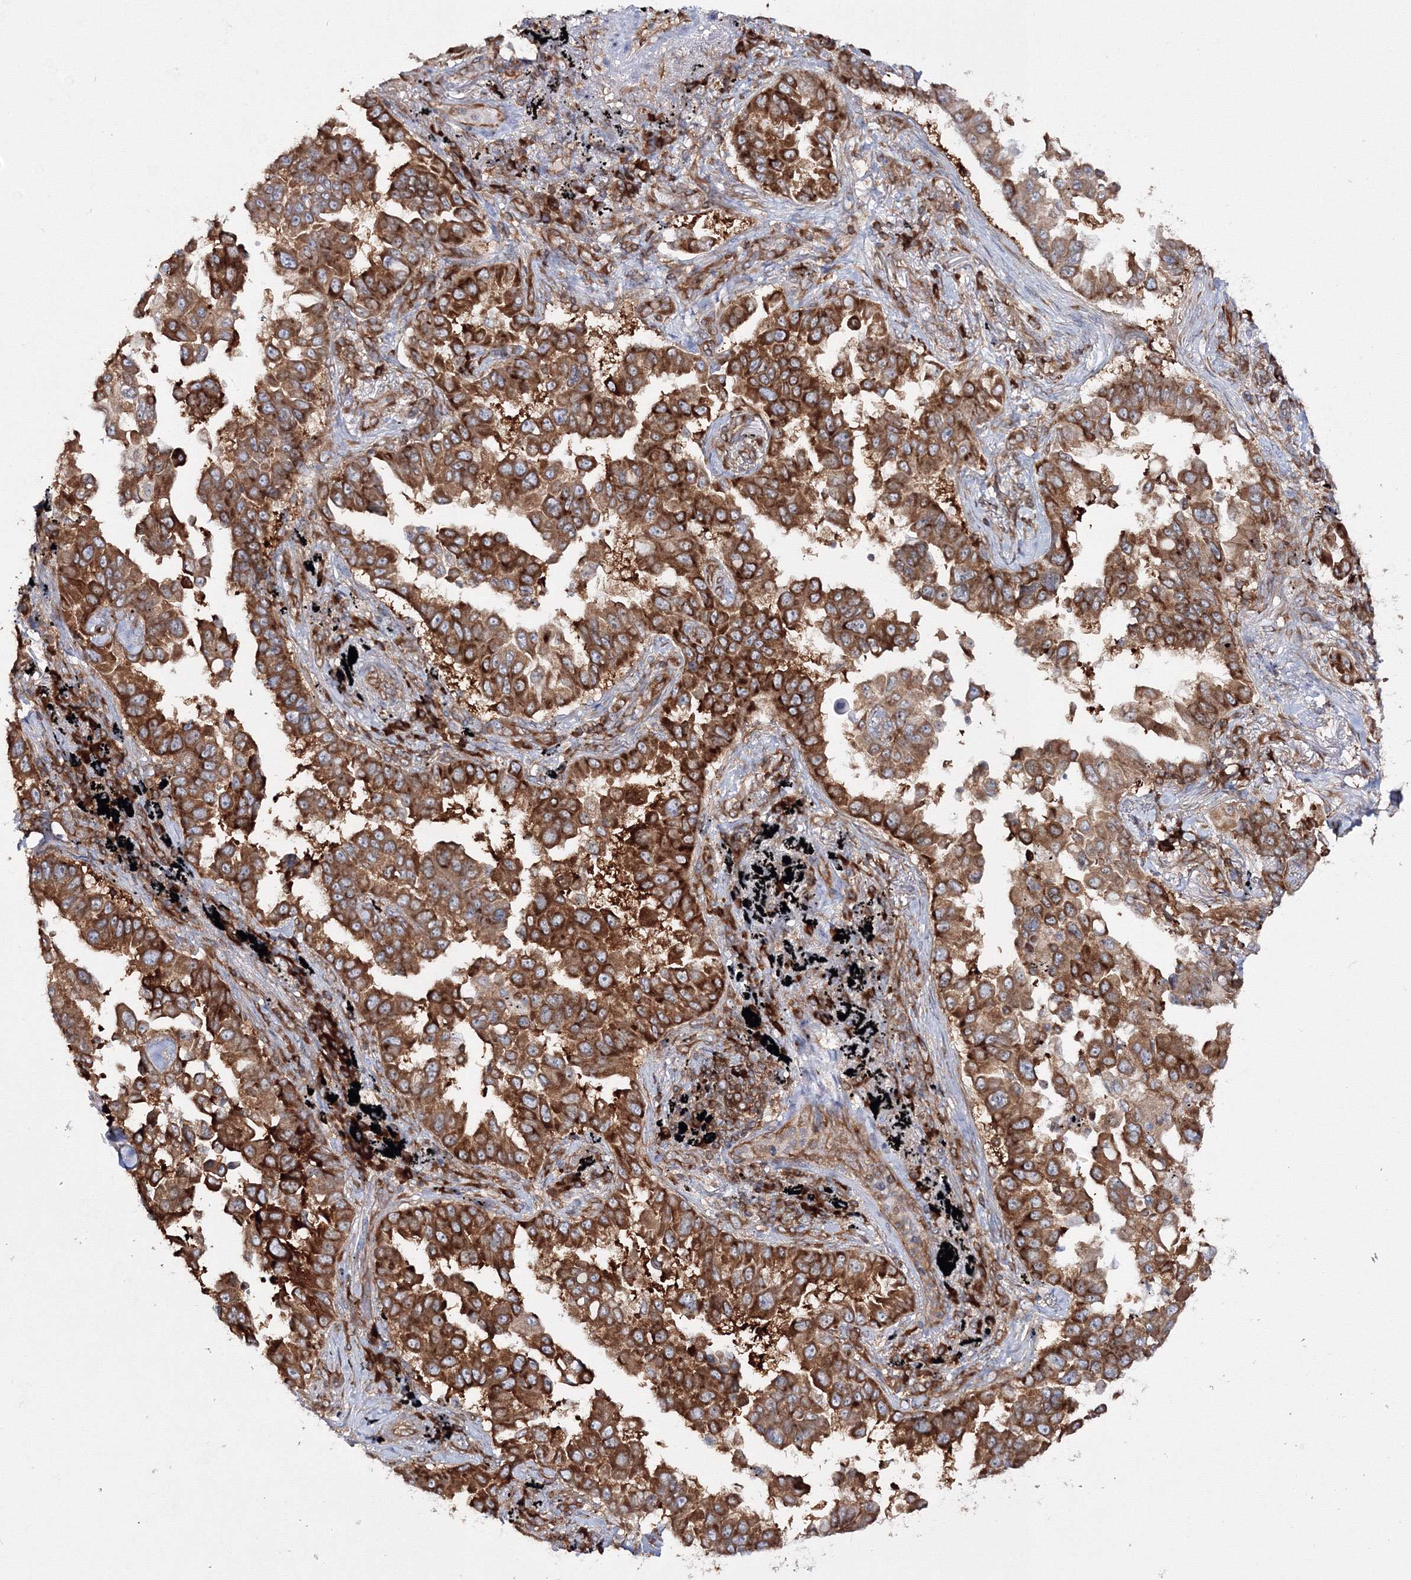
{"staining": {"intensity": "strong", "quantity": ">75%", "location": "cytoplasmic/membranous"}, "tissue": "lung cancer", "cell_type": "Tumor cells", "image_type": "cancer", "snomed": [{"axis": "morphology", "description": "Adenocarcinoma, NOS"}, {"axis": "topography", "description": "Lung"}], "caption": "IHC staining of lung cancer (adenocarcinoma), which demonstrates high levels of strong cytoplasmic/membranous staining in approximately >75% of tumor cells indicating strong cytoplasmic/membranous protein expression. The staining was performed using DAB (brown) for protein detection and nuclei were counterstained in hematoxylin (blue).", "gene": "HARS1", "patient": {"sex": "female", "age": 67}}